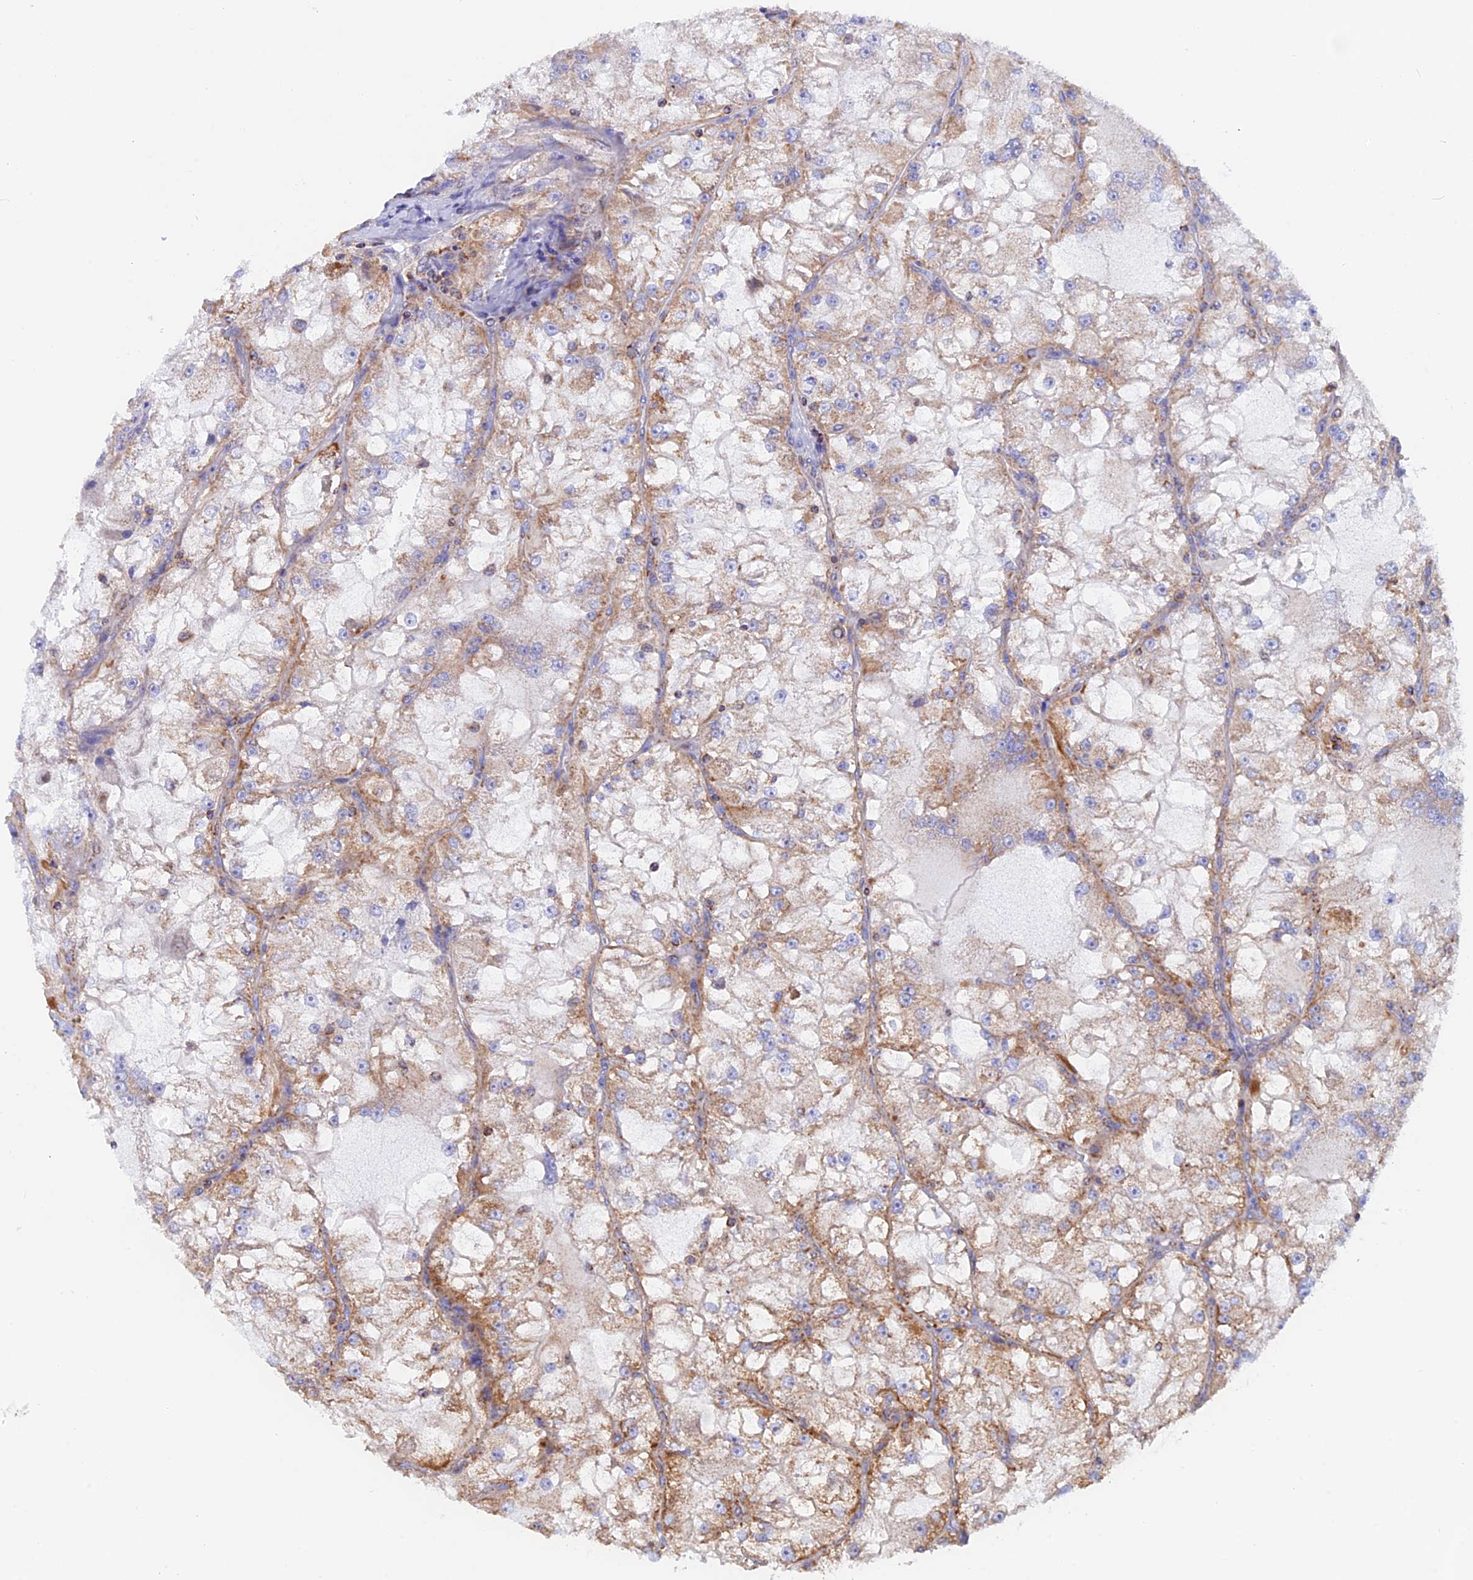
{"staining": {"intensity": "moderate", "quantity": "25%-75%", "location": "cytoplasmic/membranous"}, "tissue": "renal cancer", "cell_type": "Tumor cells", "image_type": "cancer", "snomed": [{"axis": "morphology", "description": "Adenocarcinoma, NOS"}, {"axis": "topography", "description": "Kidney"}], "caption": "Immunohistochemistry (IHC) staining of adenocarcinoma (renal), which demonstrates medium levels of moderate cytoplasmic/membranous positivity in about 25%-75% of tumor cells indicating moderate cytoplasmic/membranous protein staining. The staining was performed using DAB (3,3'-diaminobenzidine) (brown) for protein detection and nuclei were counterstained in hematoxylin (blue).", "gene": "GCDH", "patient": {"sex": "female", "age": 72}}